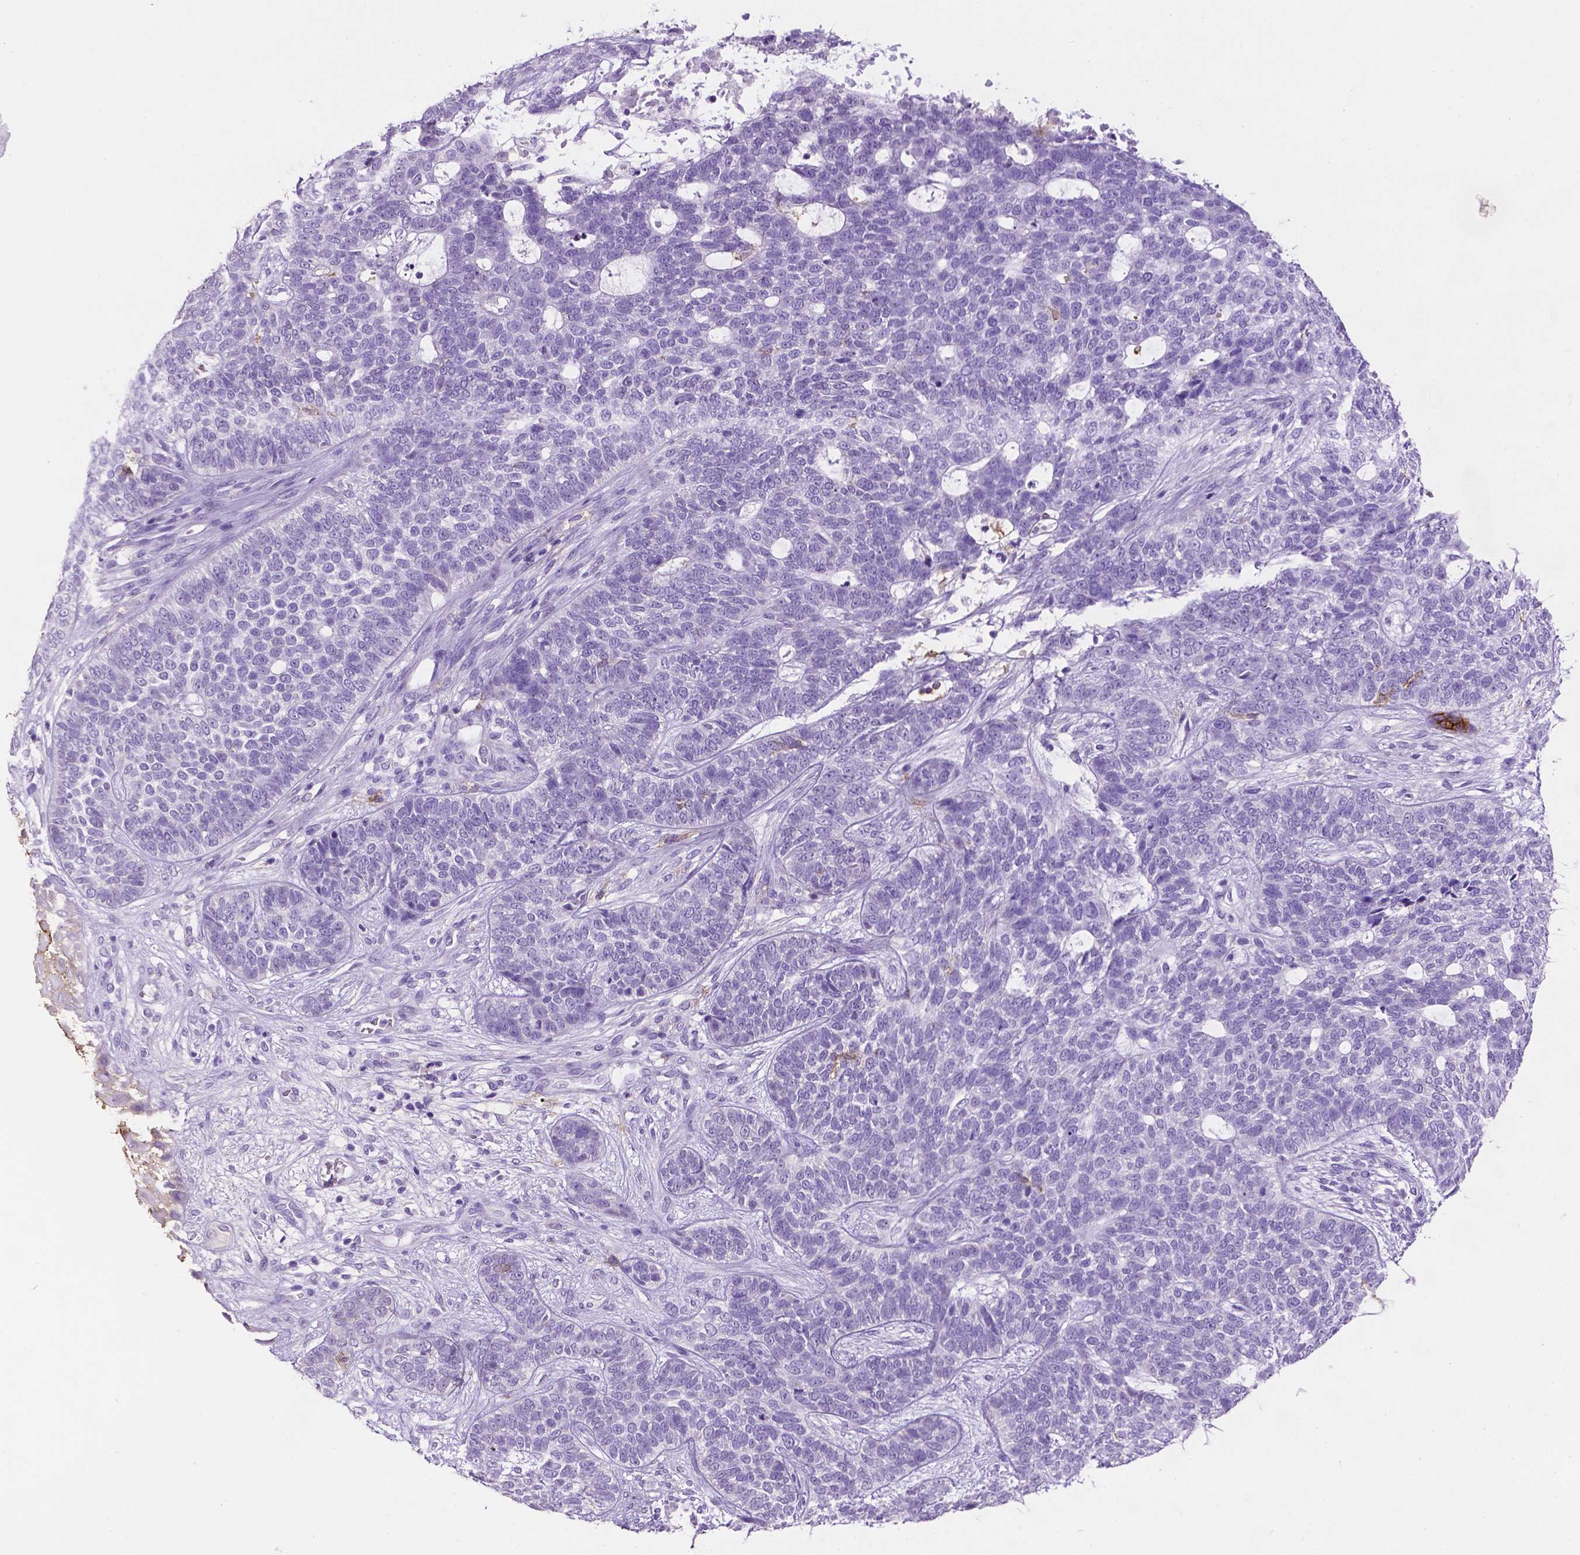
{"staining": {"intensity": "negative", "quantity": "none", "location": "none"}, "tissue": "skin cancer", "cell_type": "Tumor cells", "image_type": "cancer", "snomed": [{"axis": "morphology", "description": "Basal cell carcinoma"}, {"axis": "topography", "description": "Skin"}], "caption": "There is no significant staining in tumor cells of skin cancer.", "gene": "TACSTD2", "patient": {"sex": "female", "age": 69}}